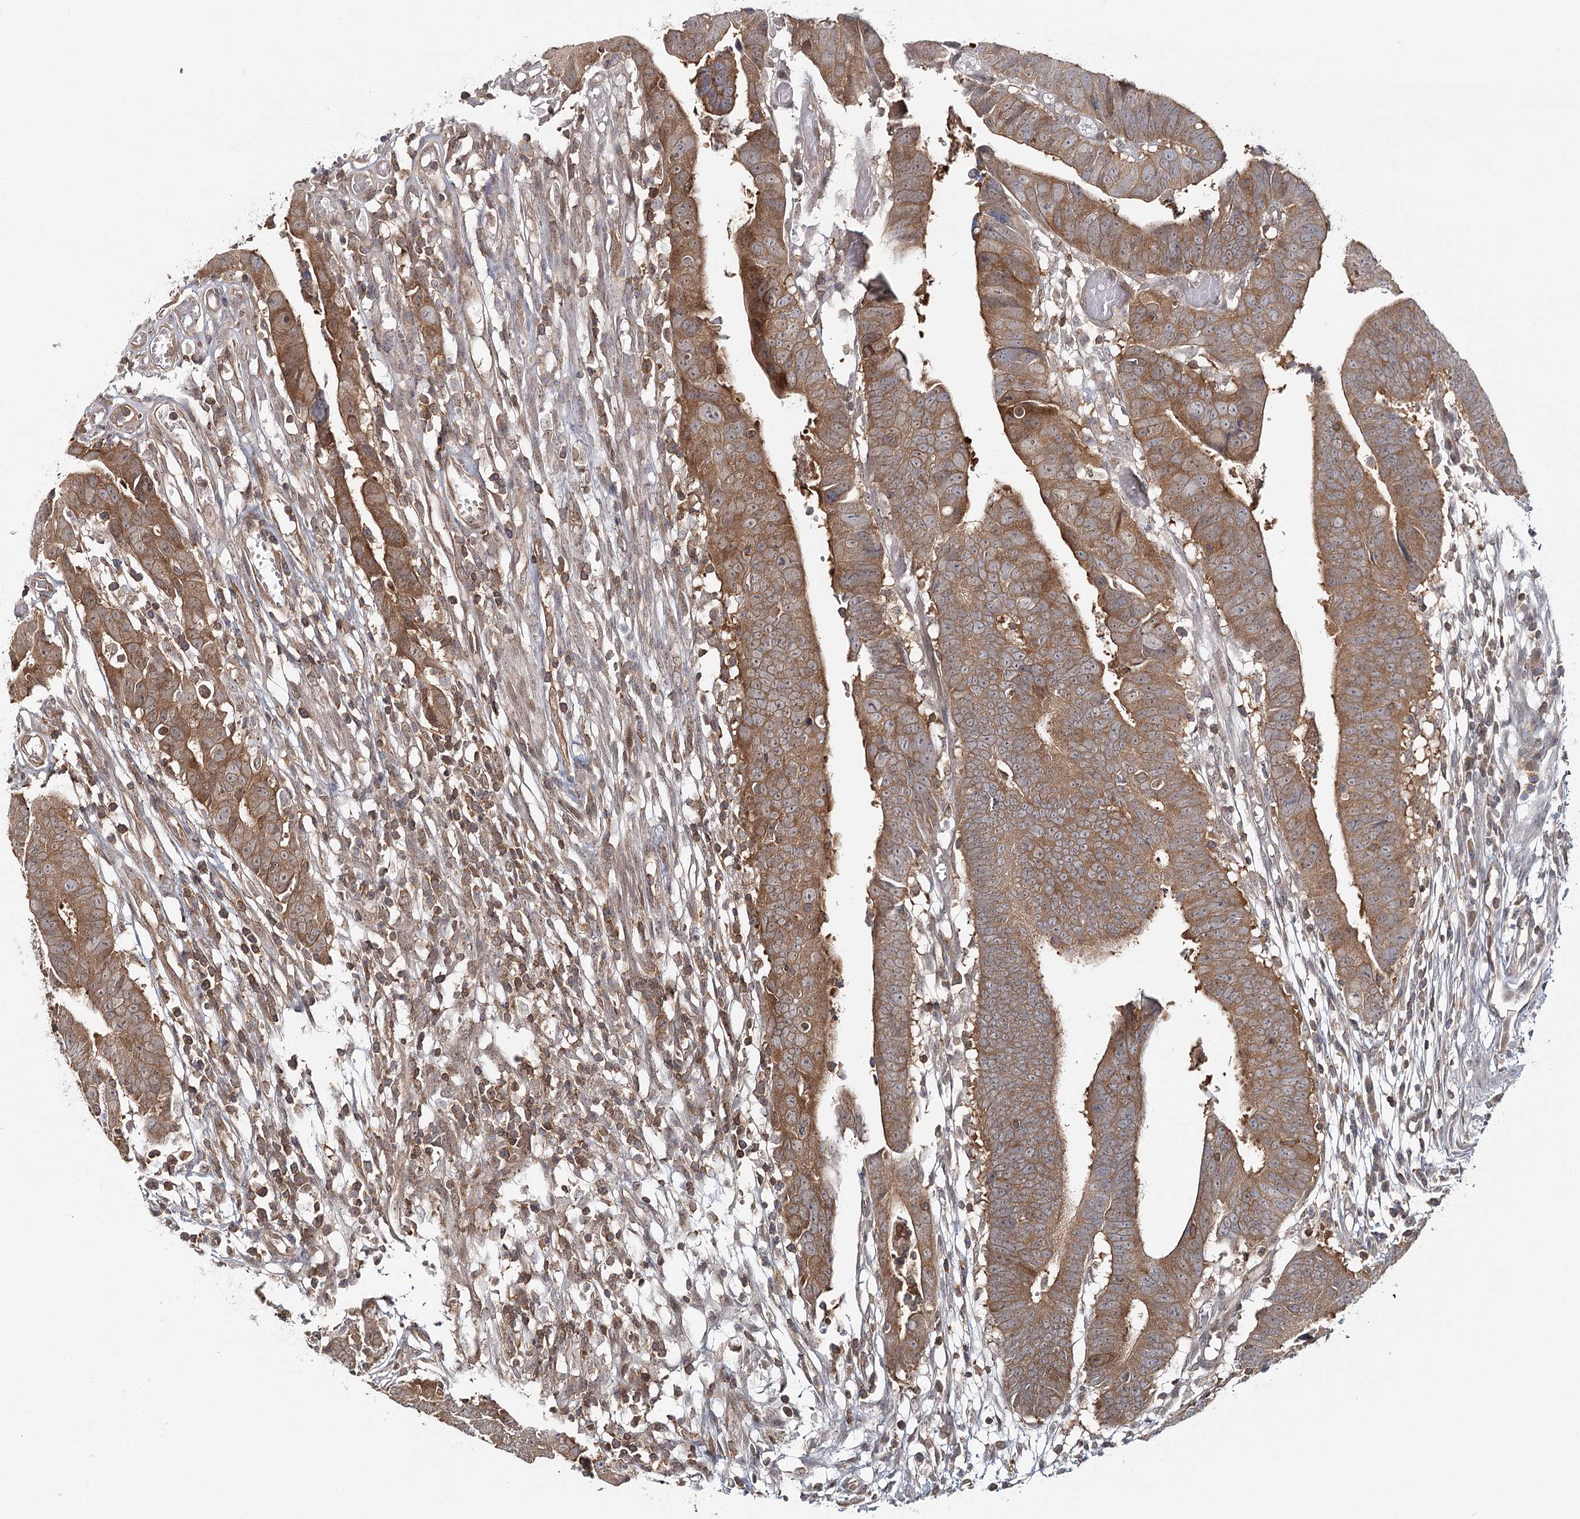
{"staining": {"intensity": "moderate", "quantity": ">75%", "location": "cytoplasmic/membranous"}, "tissue": "colorectal cancer", "cell_type": "Tumor cells", "image_type": "cancer", "snomed": [{"axis": "morphology", "description": "Adenocarcinoma, NOS"}, {"axis": "topography", "description": "Rectum"}], "caption": "Immunohistochemistry histopathology image of adenocarcinoma (colorectal) stained for a protein (brown), which displays medium levels of moderate cytoplasmic/membranous staining in about >75% of tumor cells.", "gene": "FAM120B", "patient": {"sex": "female", "age": 65}}